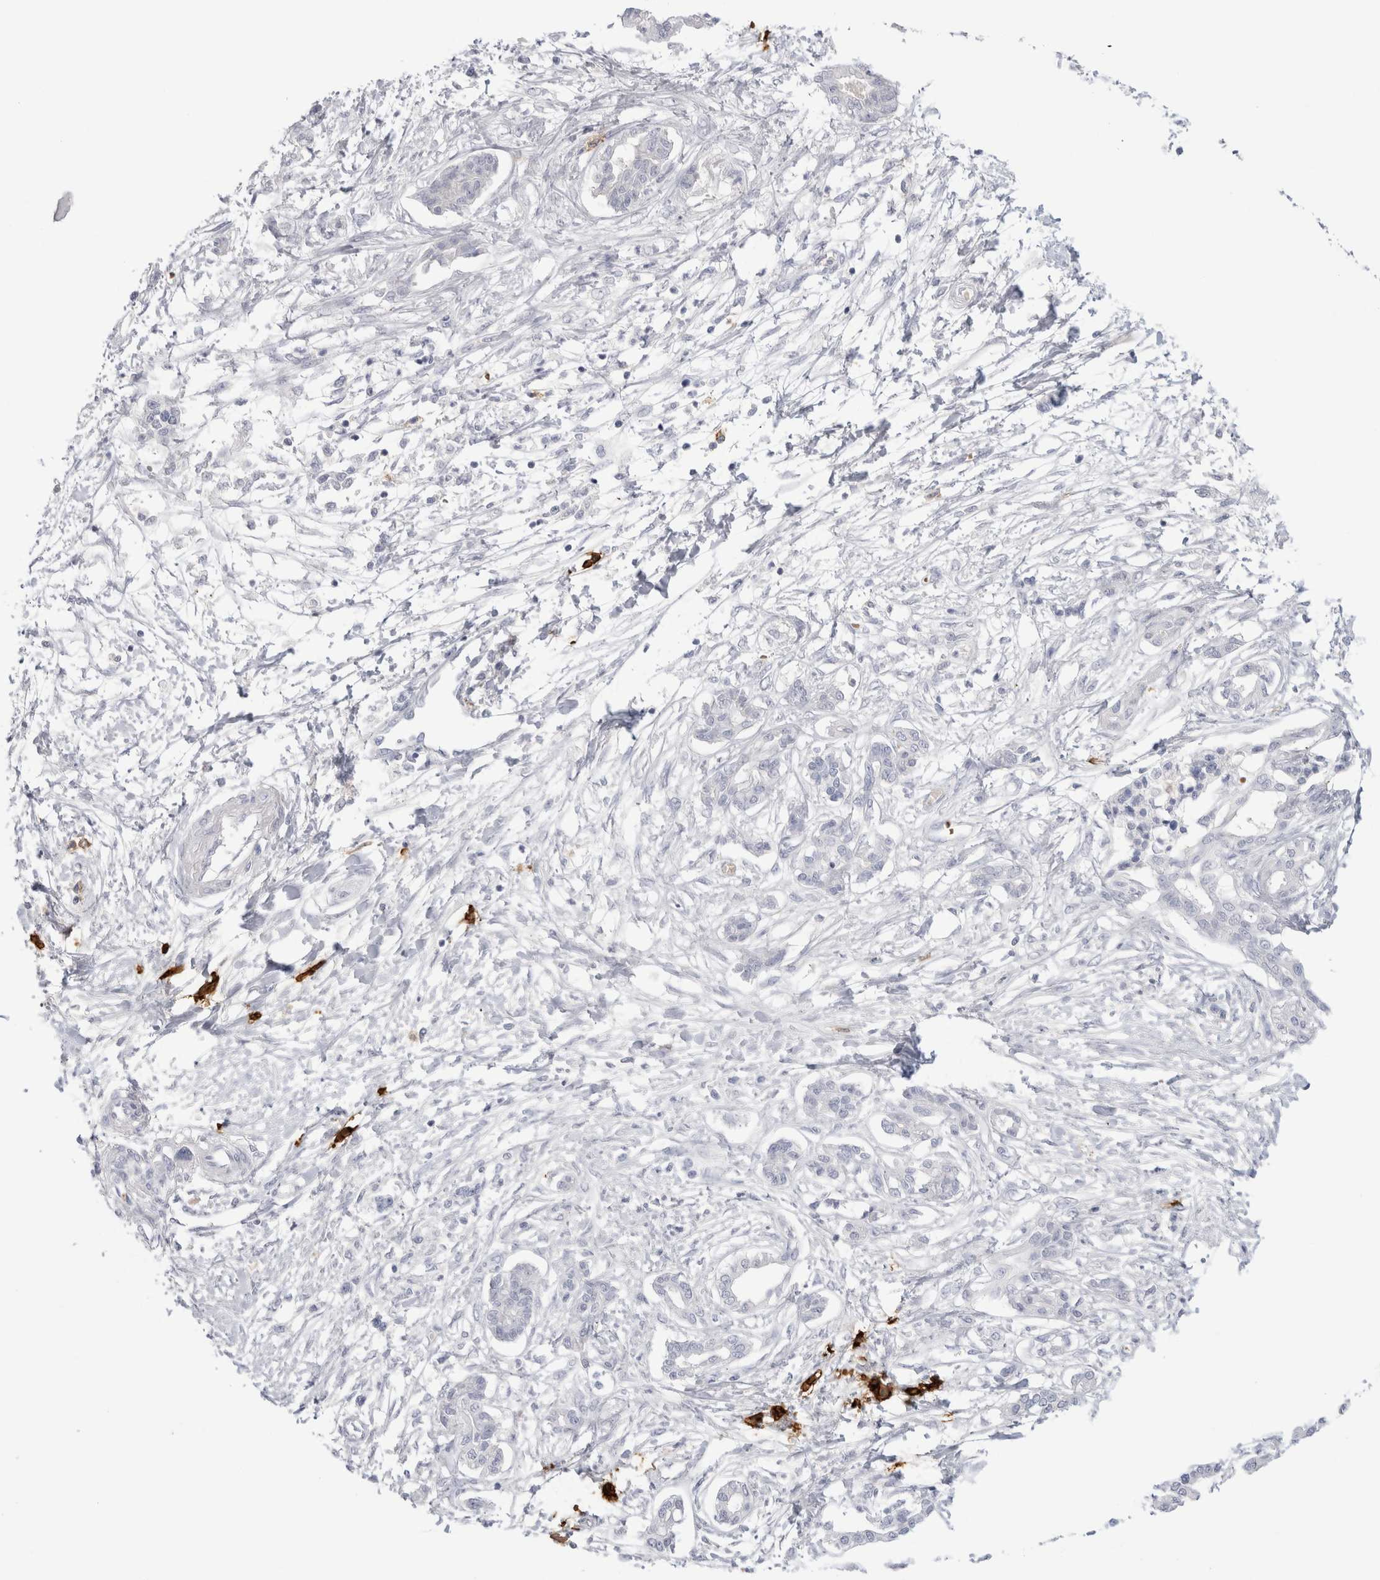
{"staining": {"intensity": "negative", "quantity": "none", "location": "none"}, "tissue": "pancreatic cancer", "cell_type": "Tumor cells", "image_type": "cancer", "snomed": [{"axis": "morphology", "description": "Adenocarcinoma, NOS"}, {"axis": "topography", "description": "Pancreas"}], "caption": "Immunohistochemical staining of adenocarcinoma (pancreatic) demonstrates no significant expression in tumor cells.", "gene": "CD38", "patient": {"sex": "male", "age": 56}}